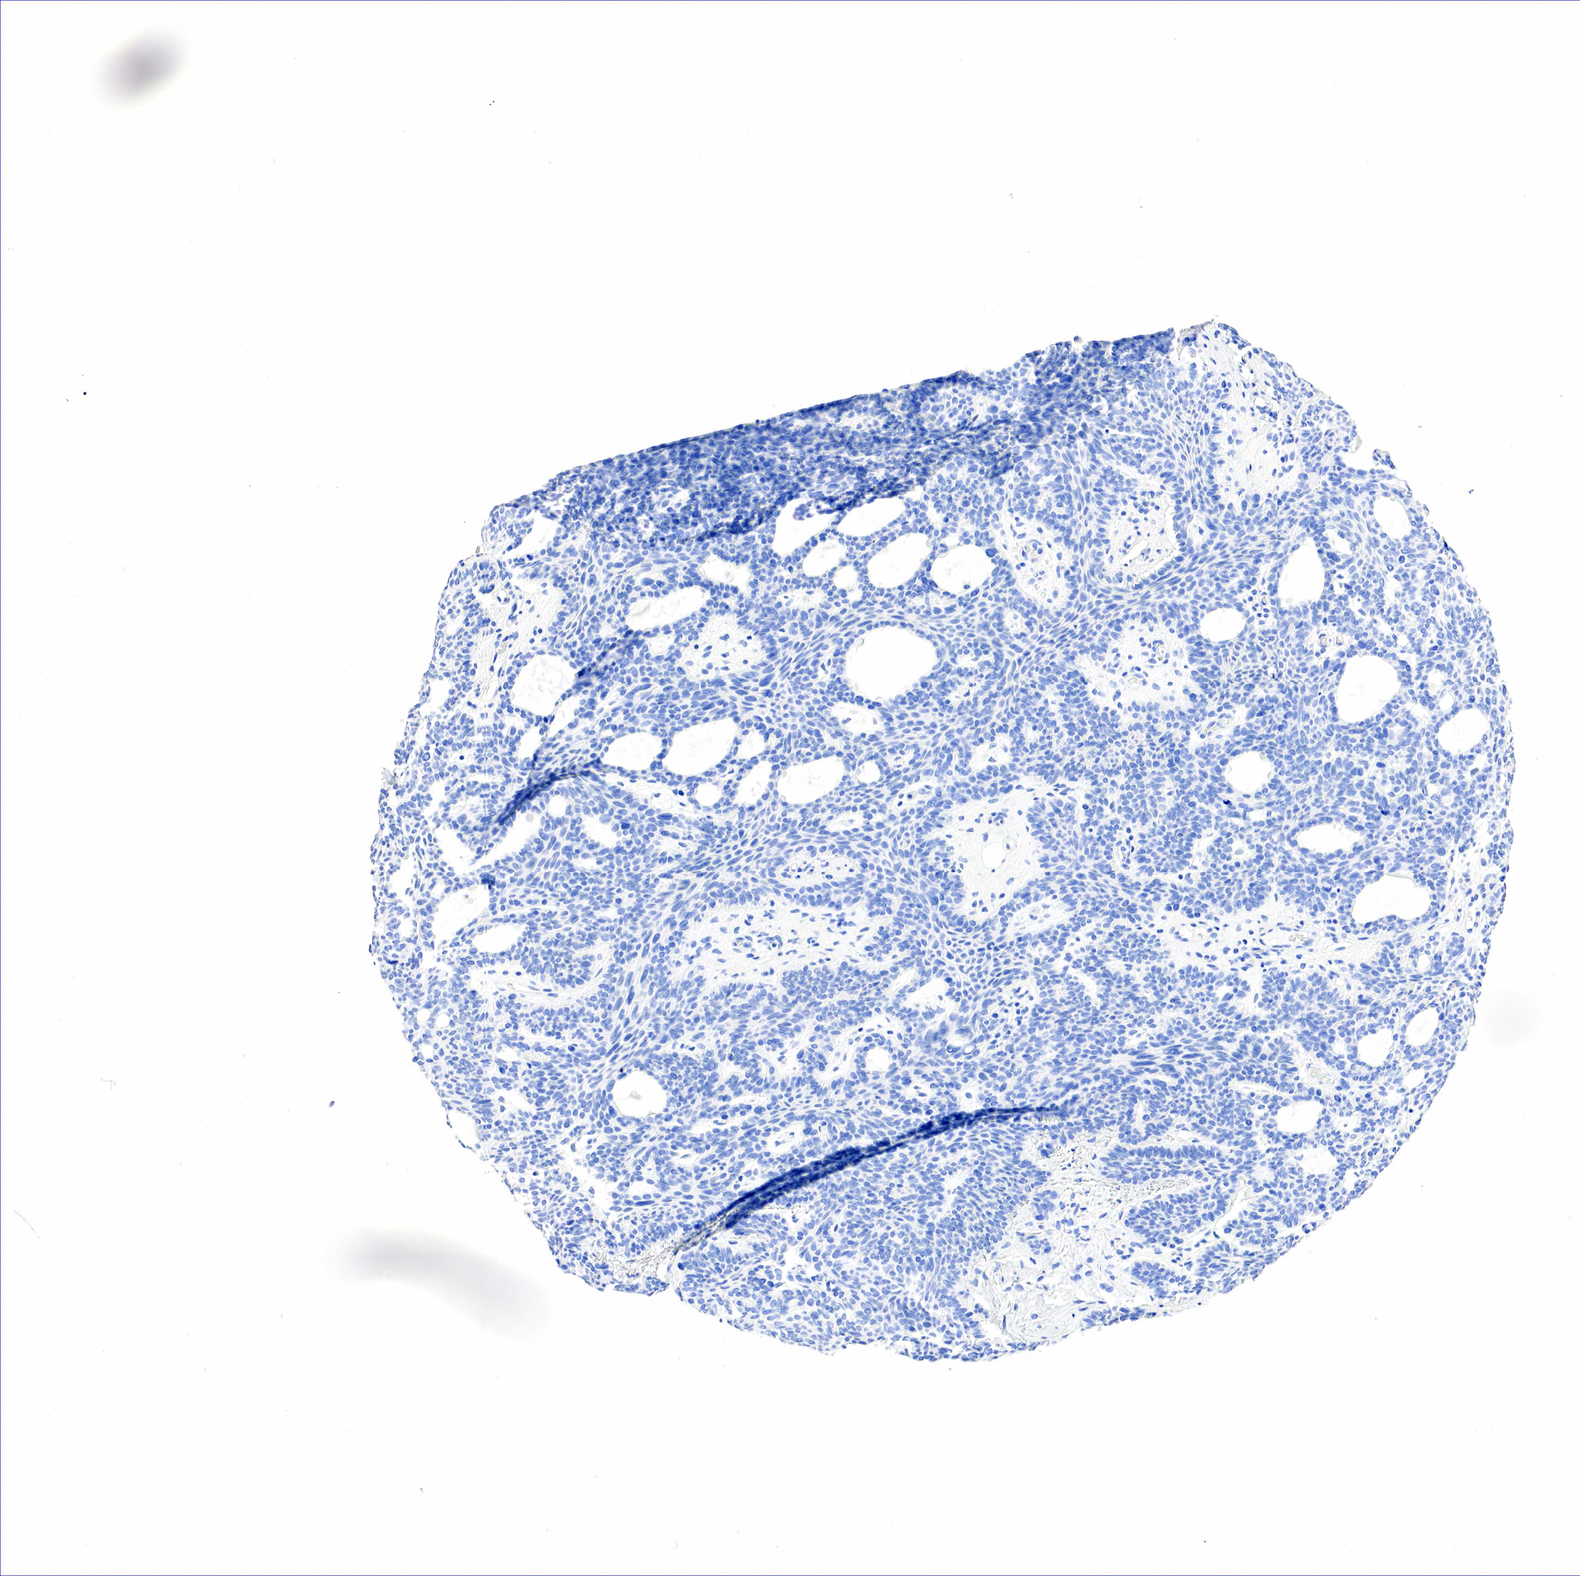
{"staining": {"intensity": "negative", "quantity": "none", "location": "none"}, "tissue": "skin cancer", "cell_type": "Tumor cells", "image_type": "cancer", "snomed": [{"axis": "morphology", "description": "Basal cell carcinoma"}, {"axis": "topography", "description": "Skin"}], "caption": "An immunohistochemistry (IHC) micrograph of skin cancer (basal cell carcinoma) is shown. There is no staining in tumor cells of skin cancer (basal cell carcinoma).", "gene": "NKX2-1", "patient": {"sex": "male", "age": 44}}